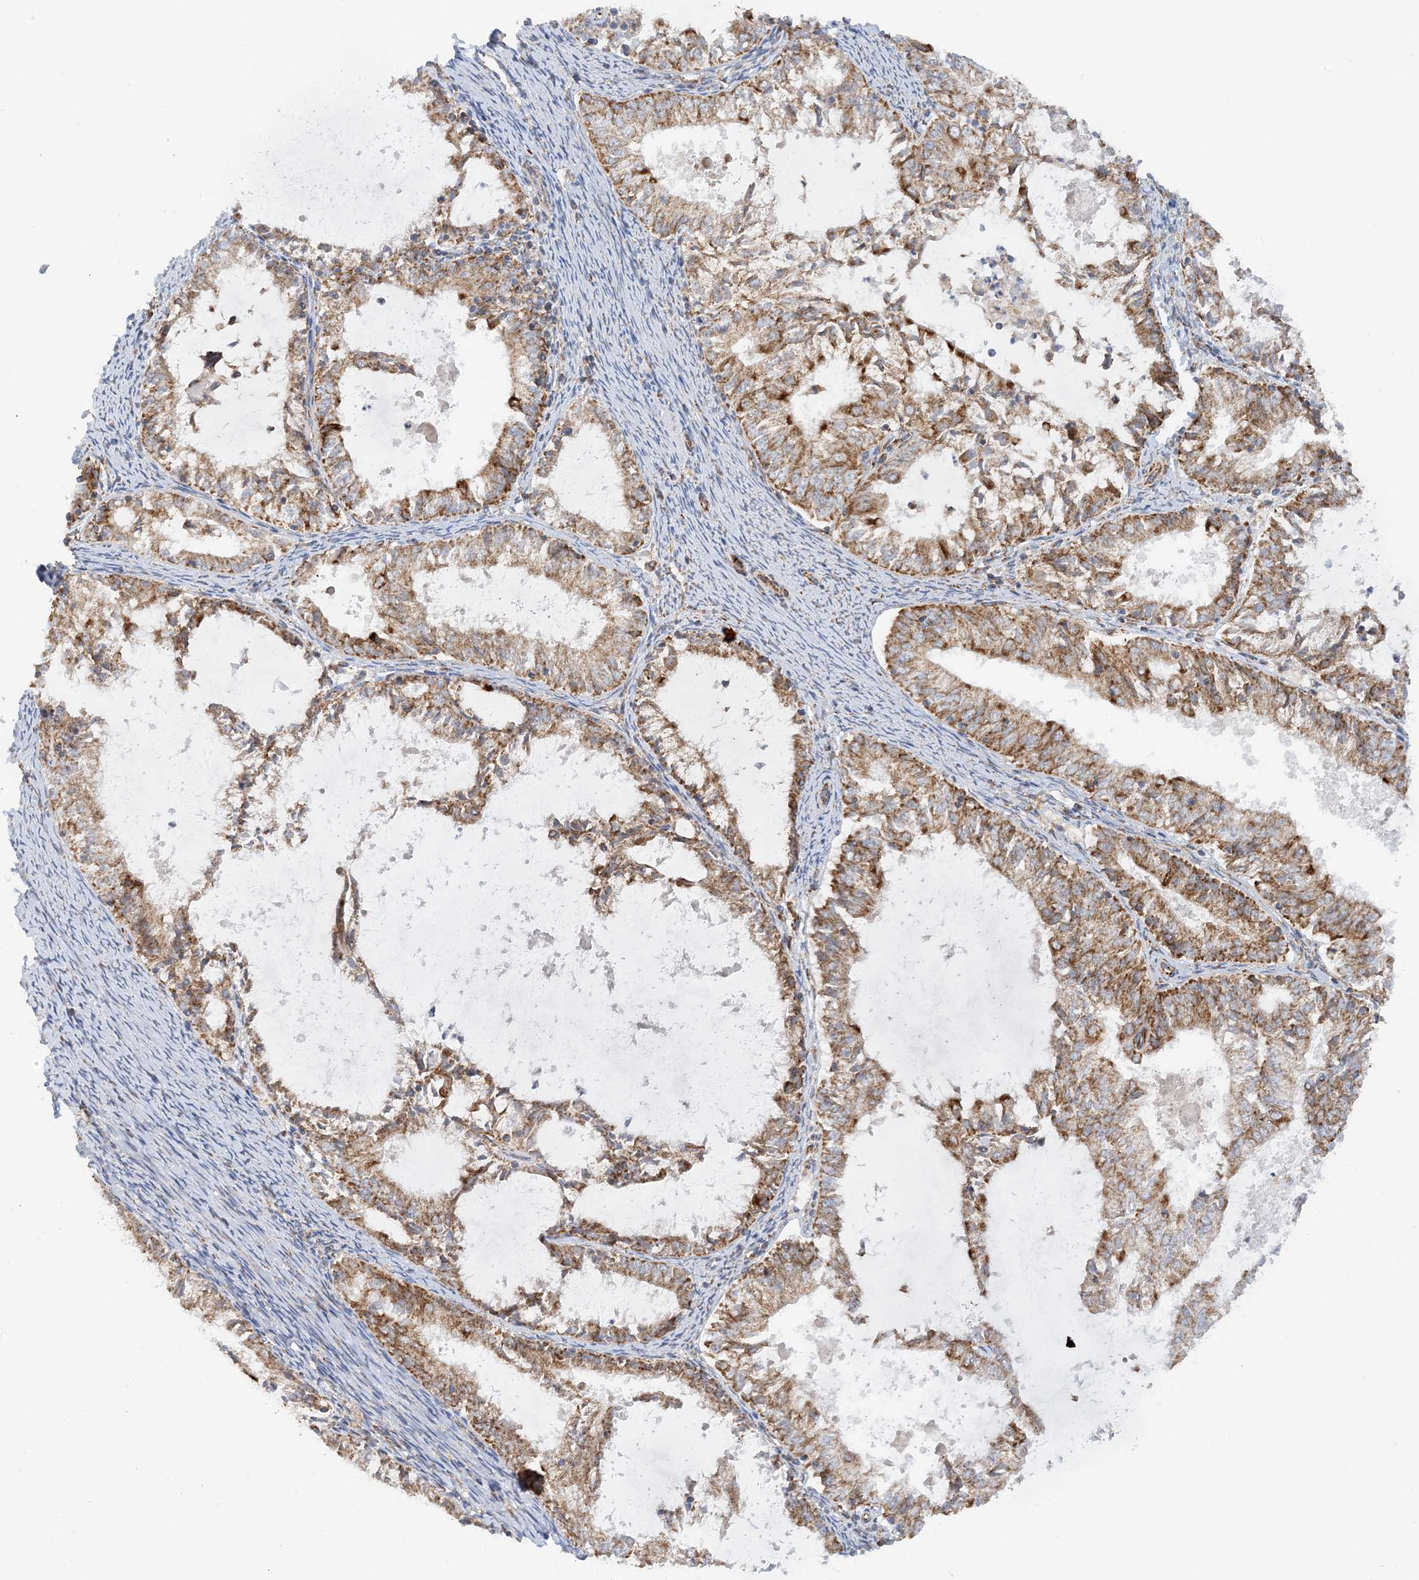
{"staining": {"intensity": "moderate", "quantity": ">75%", "location": "cytoplasmic/membranous"}, "tissue": "endometrial cancer", "cell_type": "Tumor cells", "image_type": "cancer", "snomed": [{"axis": "morphology", "description": "Adenocarcinoma, NOS"}, {"axis": "topography", "description": "Endometrium"}], "caption": "Immunohistochemistry staining of adenocarcinoma (endometrial), which displays medium levels of moderate cytoplasmic/membranous staining in approximately >75% of tumor cells indicating moderate cytoplasmic/membranous protein staining. The staining was performed using DAB (brown) for protein detection and nuclei were counterstained in hematoxylin (blue).", "gene": "COA3", "patient": {"sex": "female", "age": 57}}